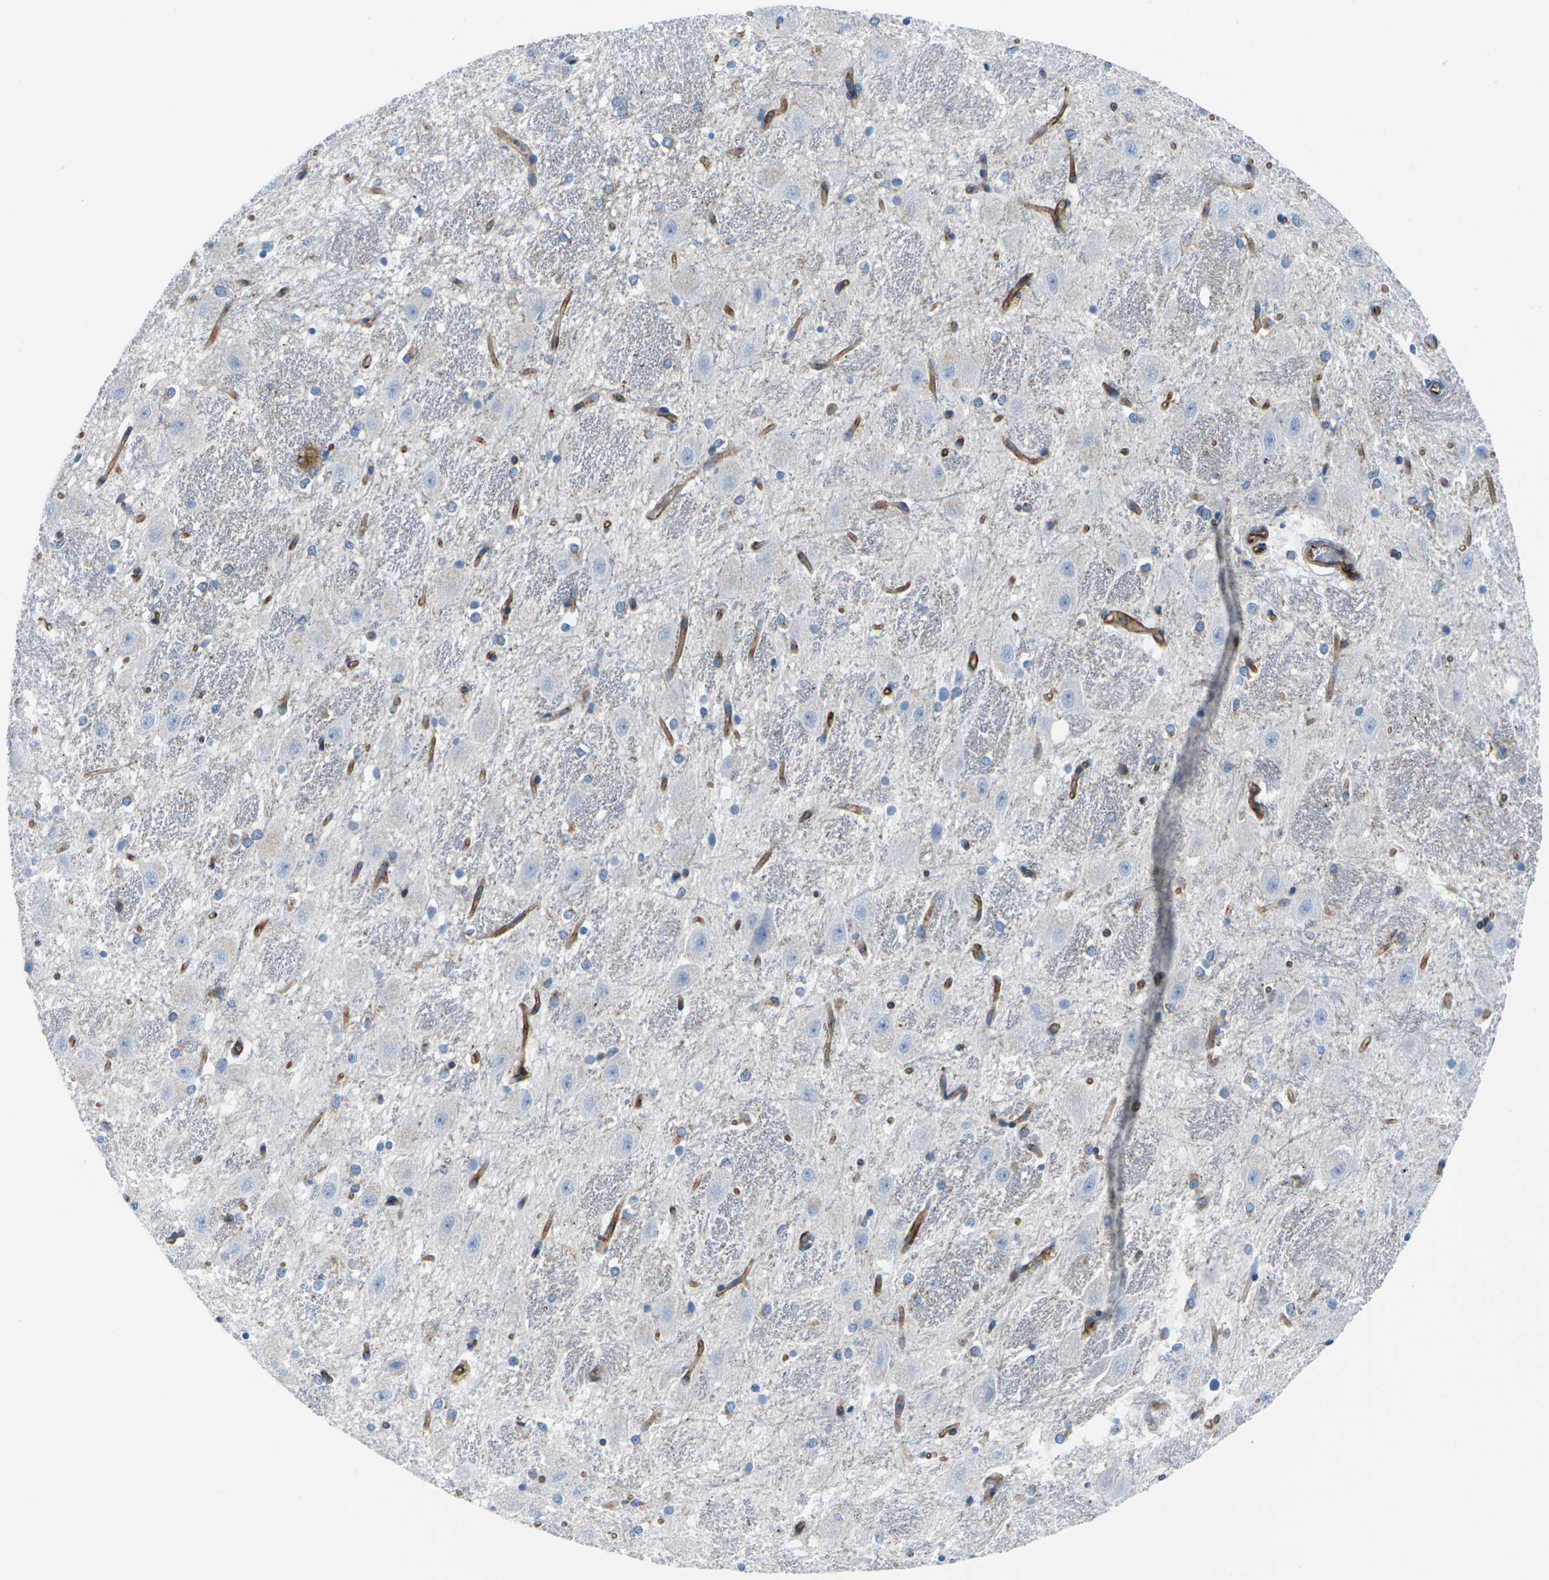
{"staining": {"intensity": "negative", "quantity": "none", "location": "none"}, "tissue": "hippocampus", "cell_type": "Glial cells", "image_type": "normal", "snomed": [{"axis": "morphology", "description": "Normal tissue, NOS"}, {"axis": "topography", "description": "Hippocampus"}], "caption": "IHC photomicrograph of unremarkable hippocampus: hippocampus stained with DAB shows no significant protein positivity in glial cells.", "gene": "SYNGR2", "patient": {"sex": "female", "age": 19}}